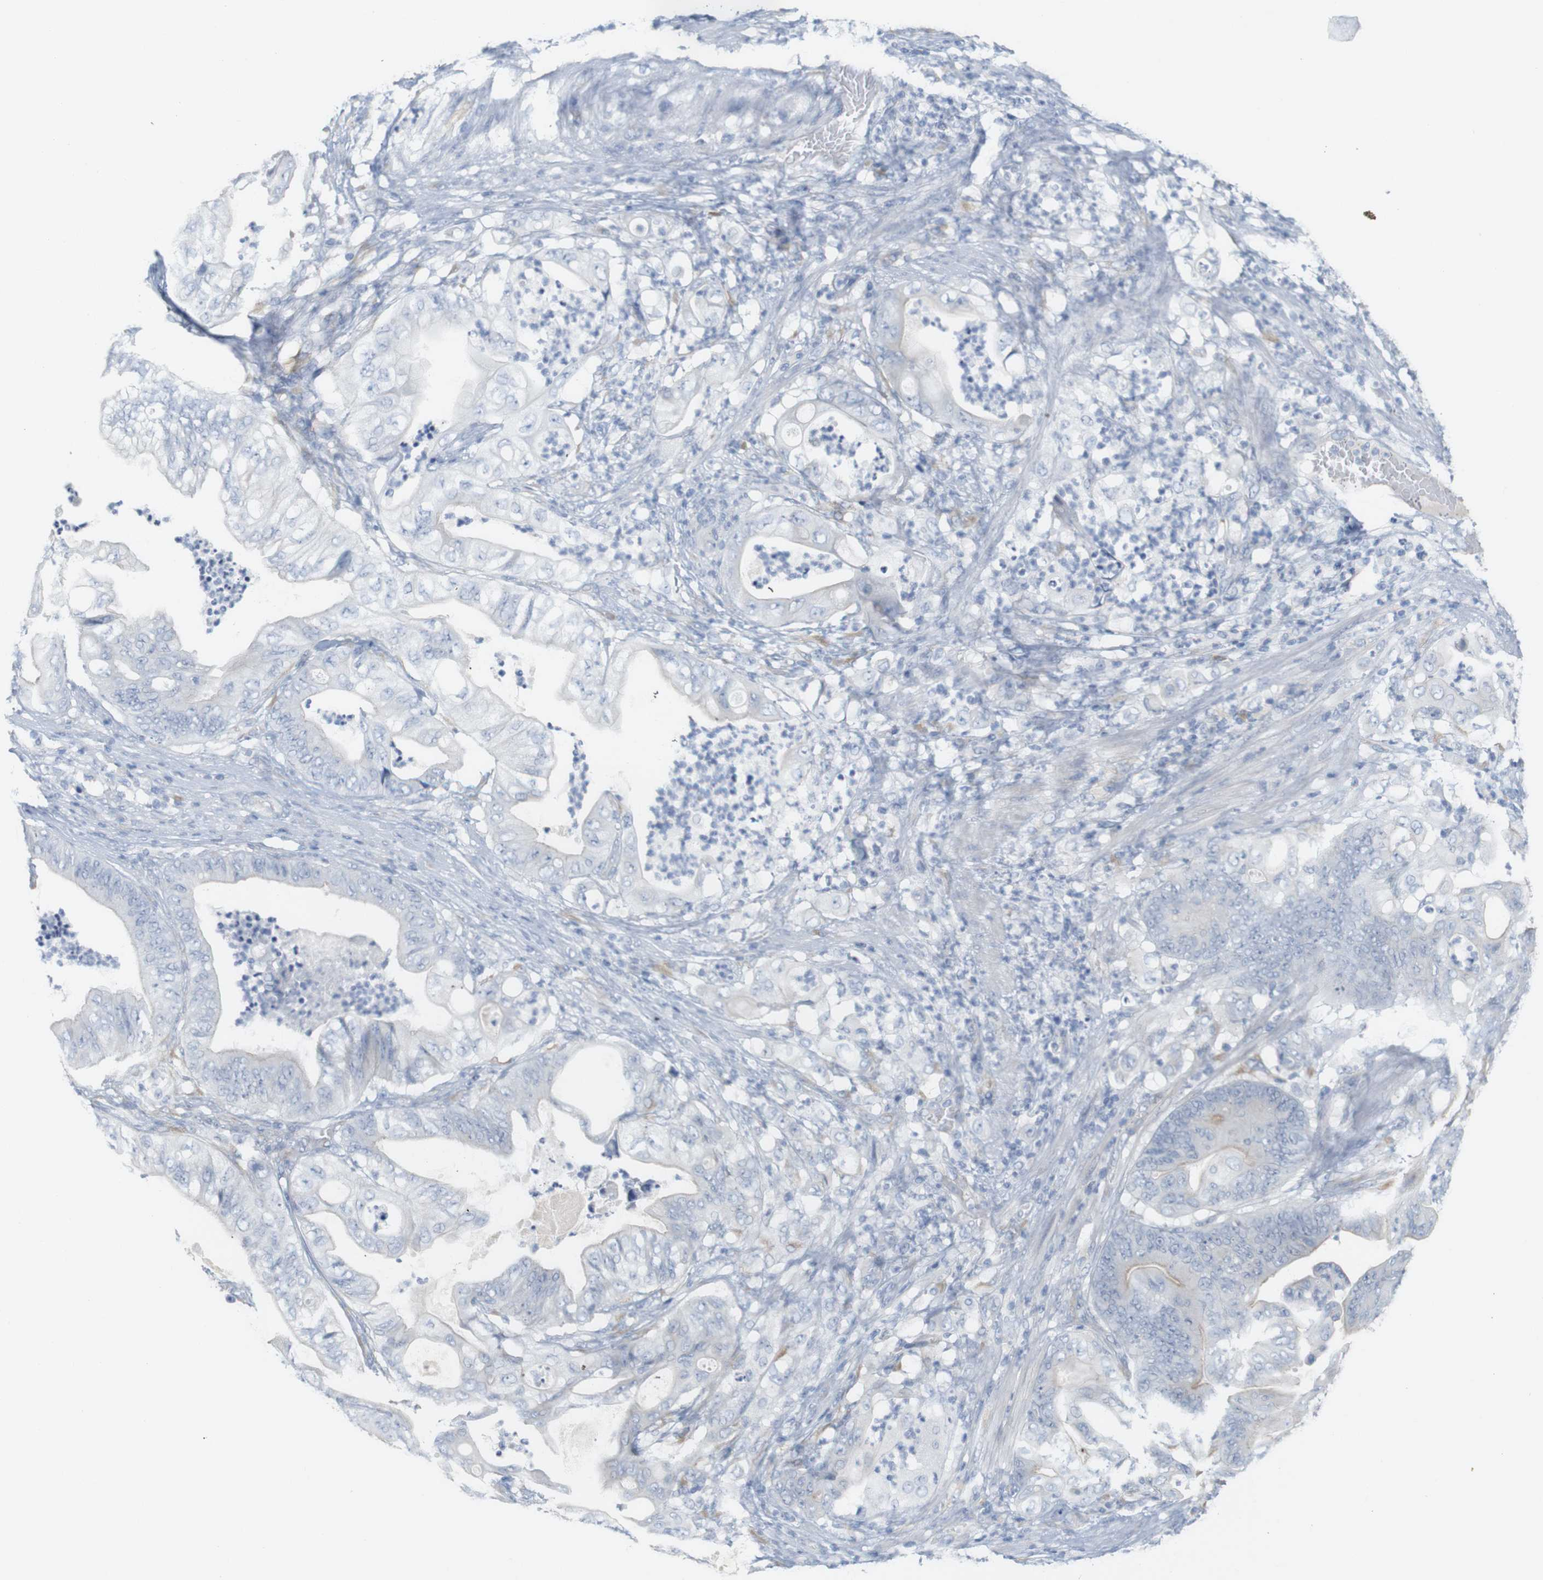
{"staining": {"intensity": "negative", "quantity": "none", "location": "none"}, "tissue": "stomach cancer", "cell_type": "Tumor cells", "image_type": "cancer", "snomed": [{"axis": "morphology", "description": "Adenocarcinoma, NOS"}, {"axis": "topography", "description": "Stomach"}], "caption": "This is a photomicrograph of immunohistochemistry staining of stomach cancer, which shows no expression in tumor cells.", "gene": "RGS9", "patient": {"sex": "female", "age": 73}}